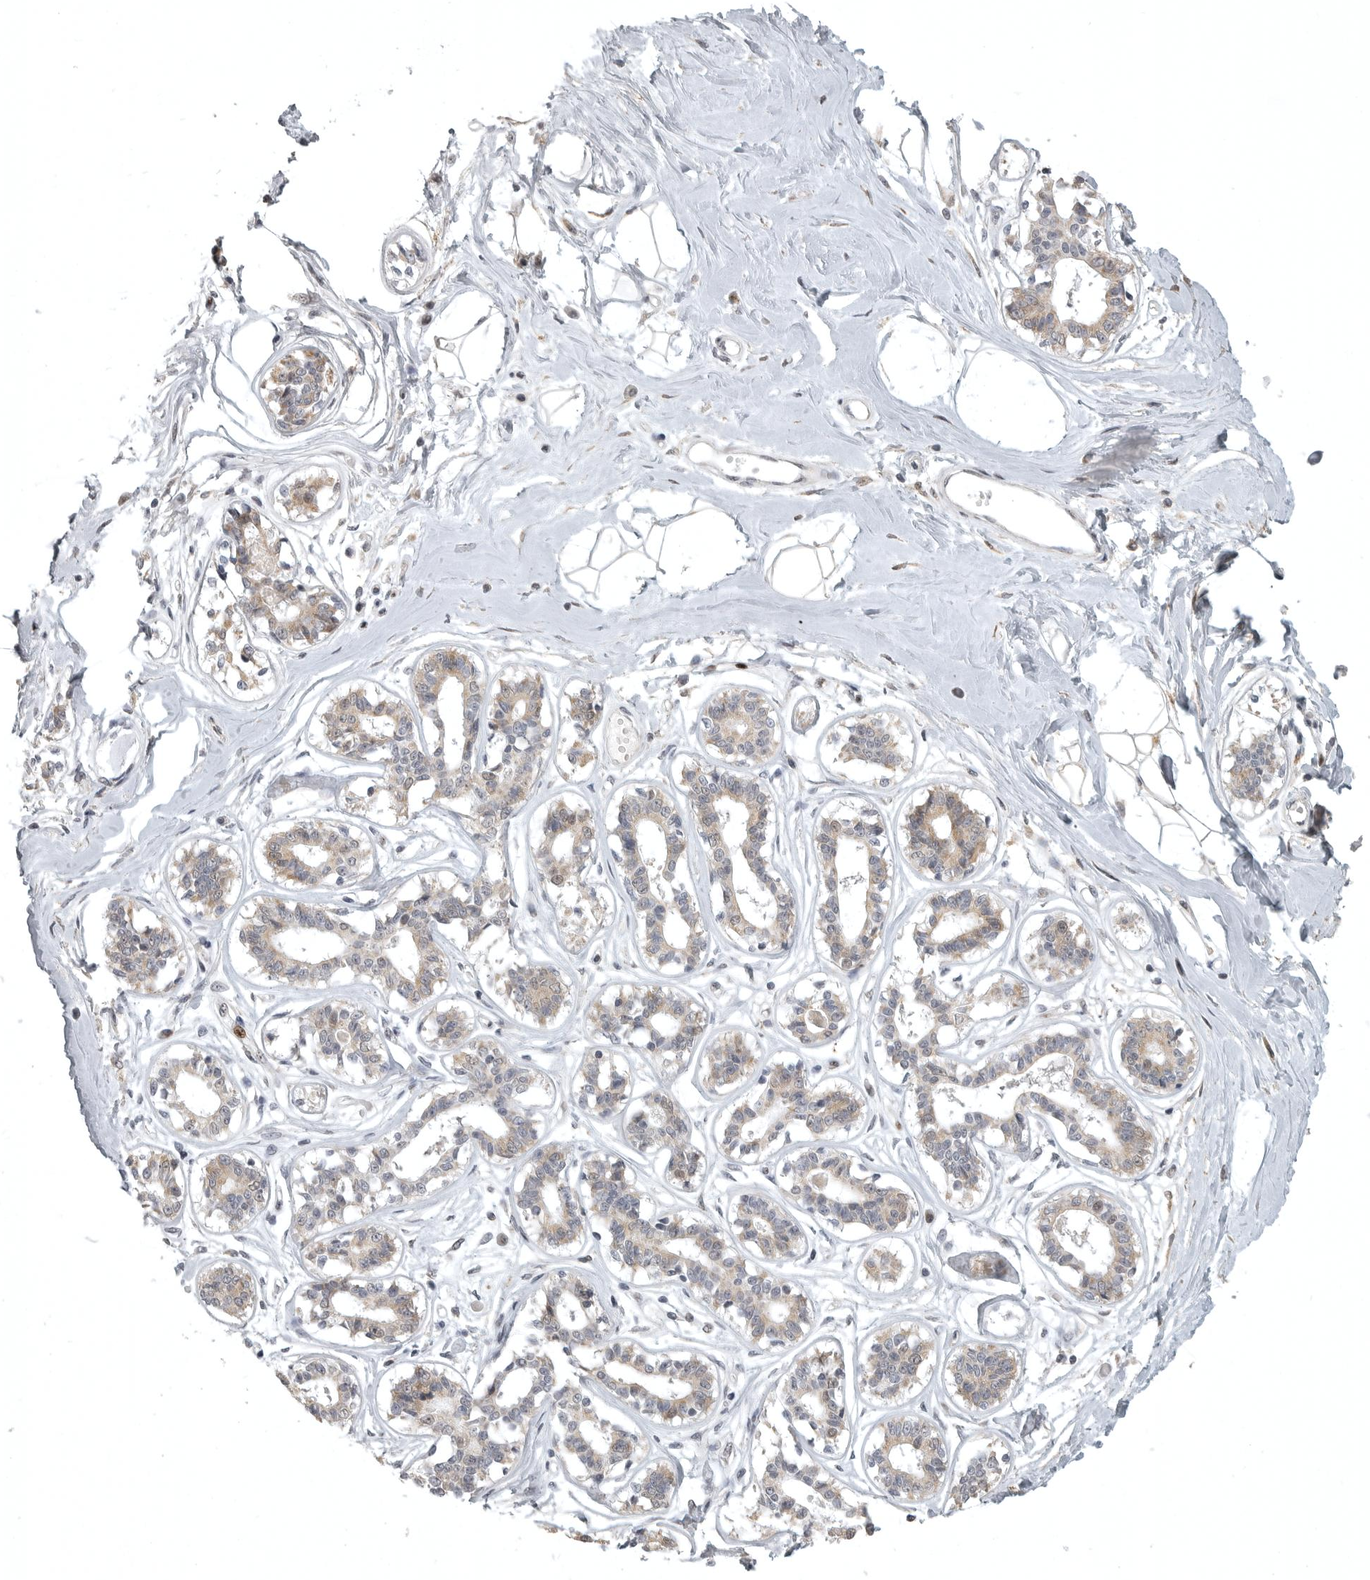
{"staining": {"intensity": "negative", "quantity": "none", "location": "none"}, "tissue": "breast", "cell_type": "Adipocytes", "image_type": "normal", "snomed": [{"axis": "morphology", "description": "Normal tissue, NOS"}, {"axis": "topography", "description": "Breast"}], "caption": "Image shows no protein positivity in adipocytes of benign breast. (Stains: DAB (3,3'-diaminobenzidine) immunohistochemistry with hematoxylin counter stain, Microscopy: brightfield microscopy at high magnification).", "gene": "POLE2", "patient": {"sex": "female", "age": 45}}